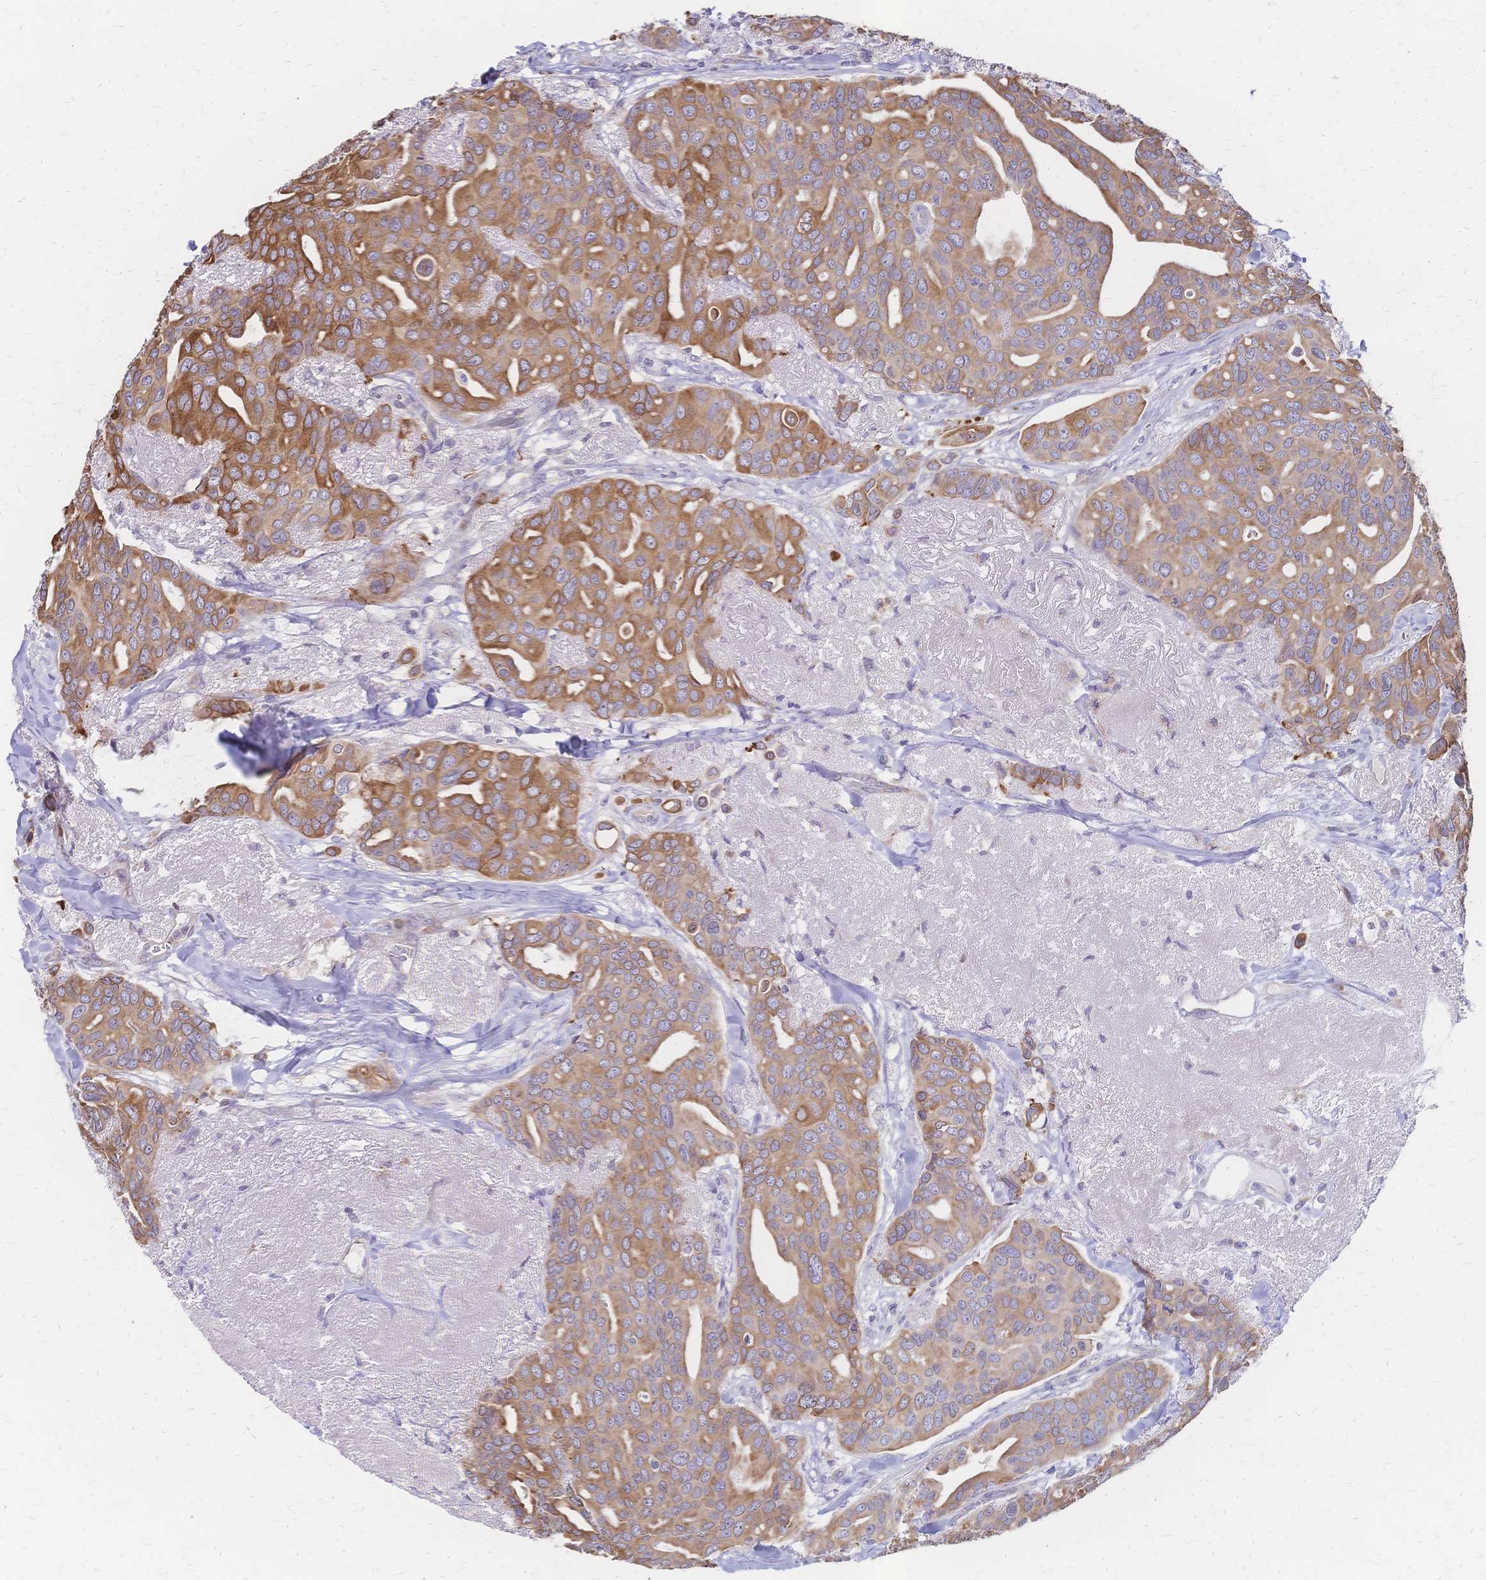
{"staining": {"intensity": "moderate", "quantity": ">75%", "location": "cytoplasmic/membranous"}, "tissue": "breast cancer", "cell_type": "Tumor cells", "image_type": "cancer", "snomed": [{"axis": "morphology", "description": "Duct carcinoma"}, {"axis": "topography", "description": "Breast"}], "caption": "Immunohistochemistry (IHC) micrograph of neoplastic tissue: human breast cancer stained using immunohistochemistry (IHC) shows medium levels of moderate protein expression localized specifically in the cytoplasmic/membranous of tumor cells, appearing as a cytoplasmic/membranous brown color.", "gene": "CYB5A", "patient": {"sex": "female", "age": 54}}